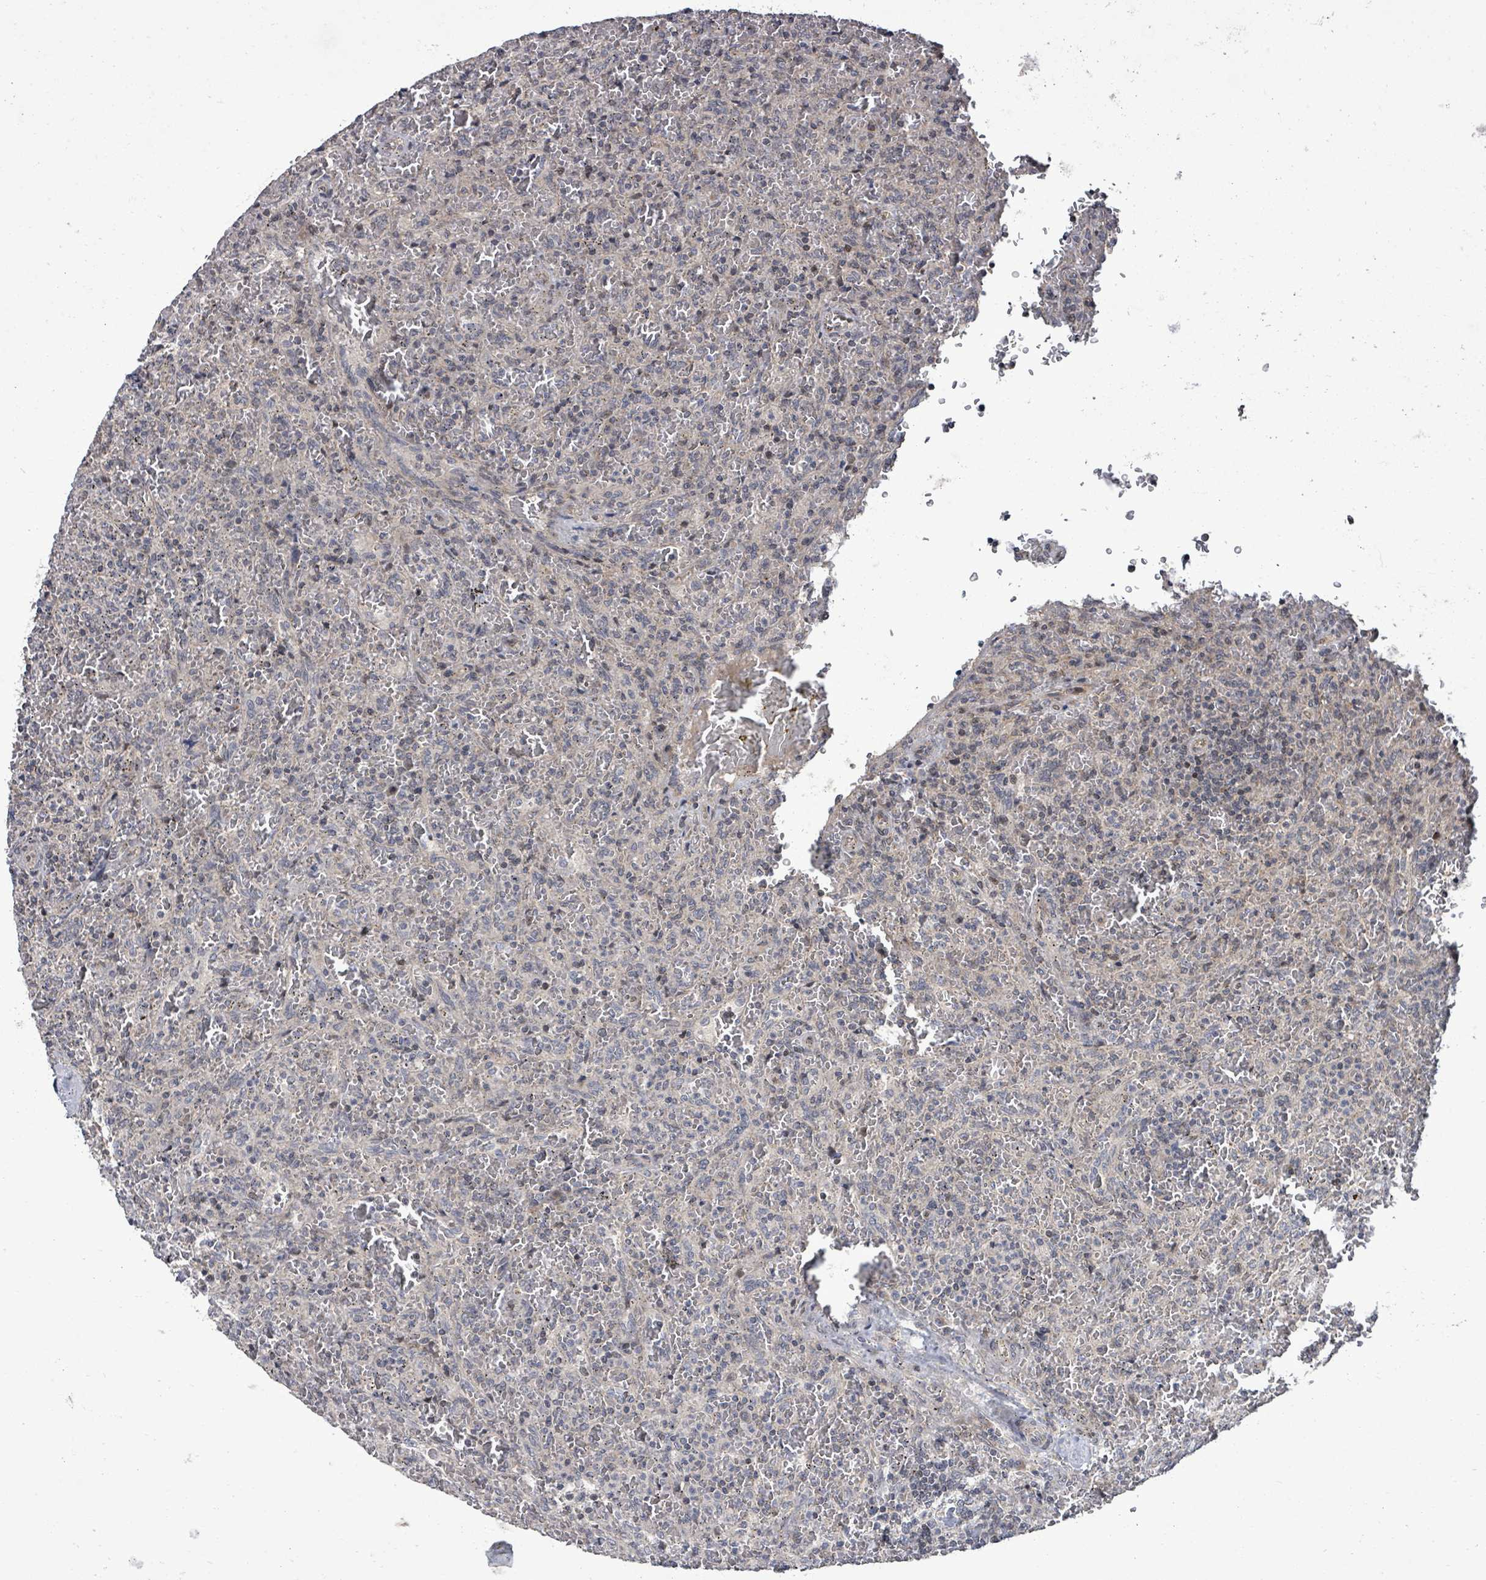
{"staining": {"intensity": "negative", "quantity": "none", "location": "none"}, "tissue": "lymphoma", "cell_type": "Tumor cells", "image_type": "cancer", "snomed": [{"axis": "morphology", "description": "Malignant lymphoma, non-Hodgkin's type, Low grade"}, {"axis": "topography", "description": "Spleen"}], "caption": "This is an immunohistochemistry photomicrograph of human low-grade malignant lymphoma, non-Hodgkin's type. There is no expression in tumor cells.", "gene": "KRTAP27-1", "patient": {"sex": "female", "age": 64}}